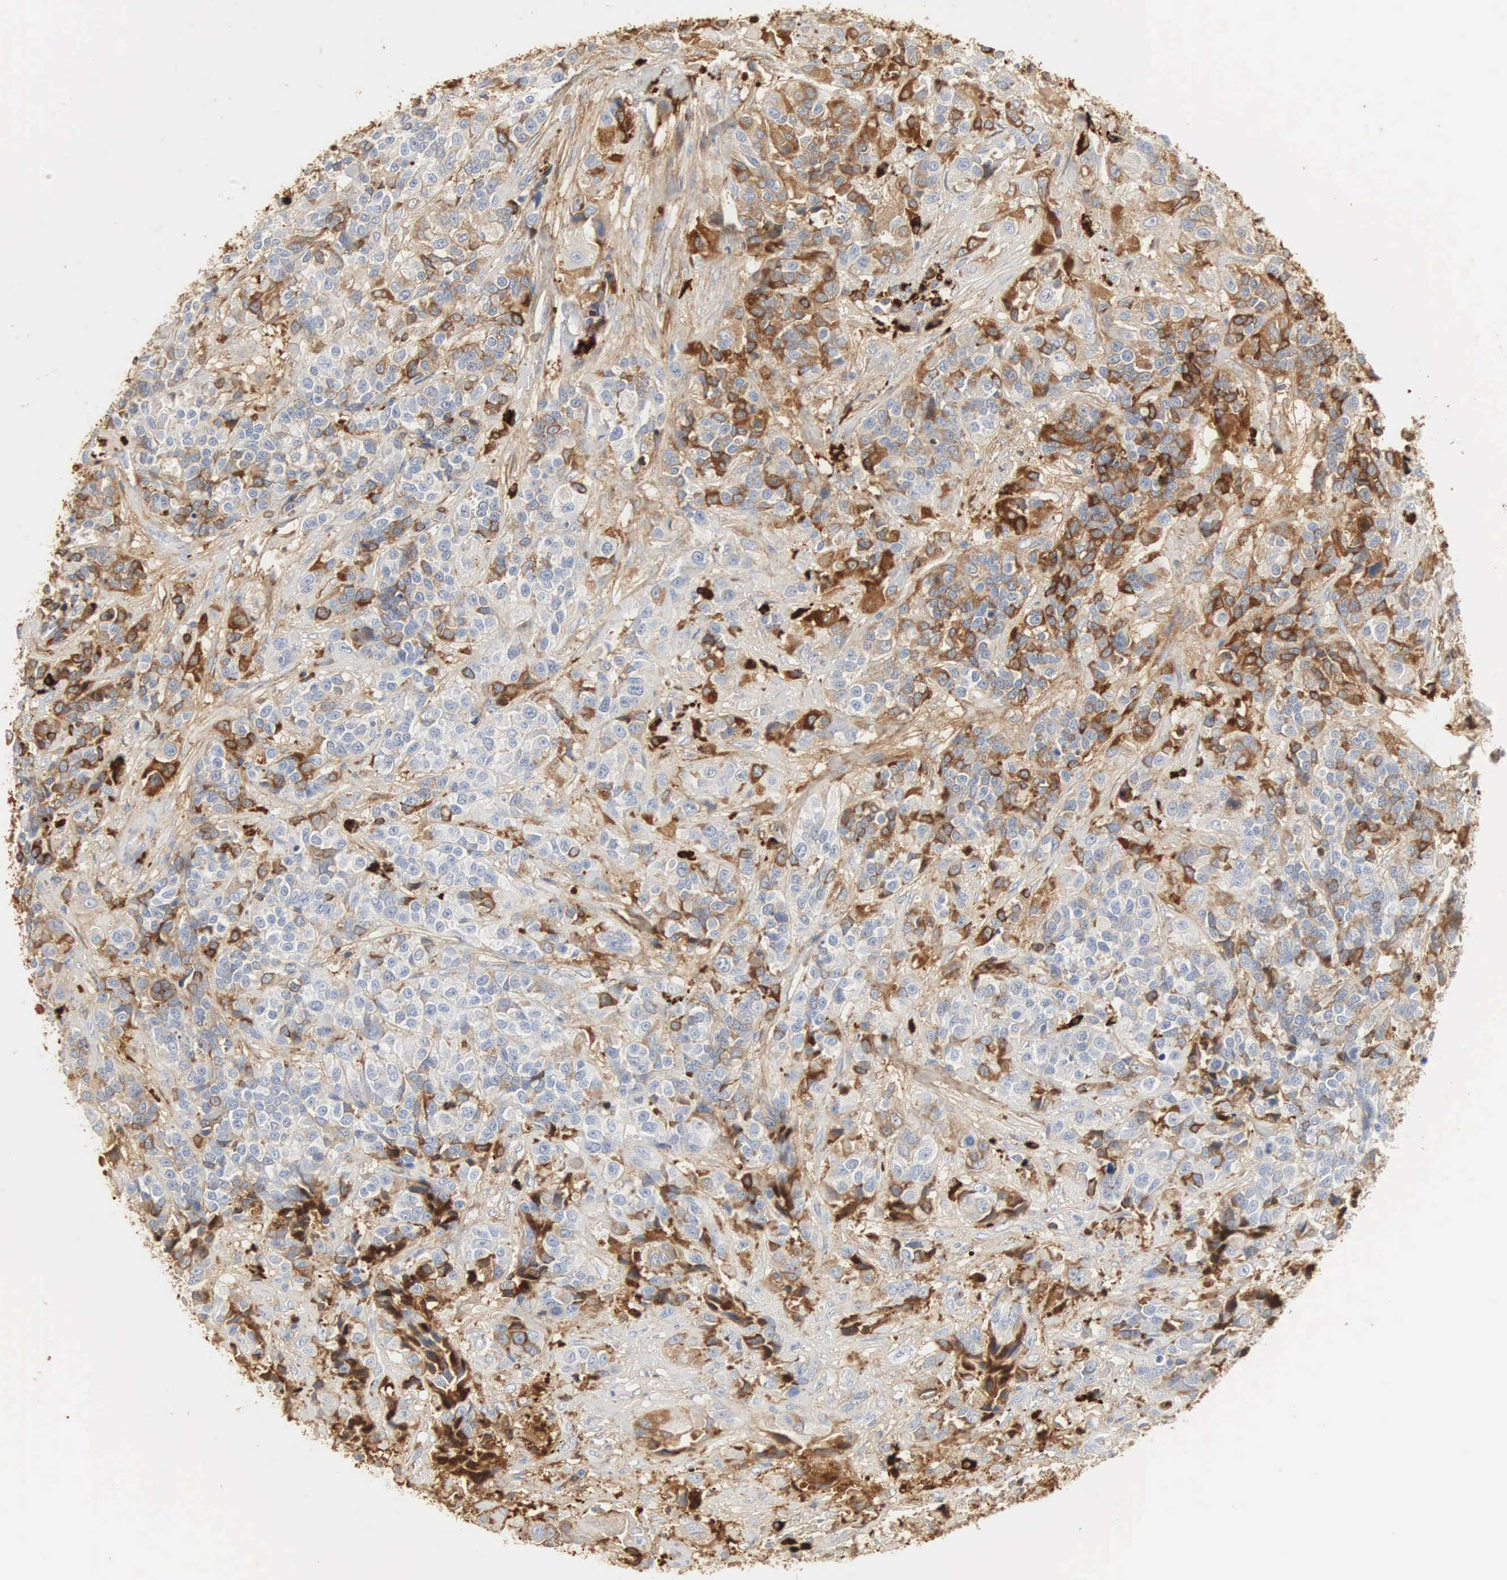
{"staining": {"intensity": "weak", "quantity": "25%-75%", "location": "cytoplasmic/membranous"}, "tissue": "urothelial cancer", "cell_type": "Tumor cells", "image_type": "cancer", "snomed": [{"axis": "morphology", "description": "Urothelial carcinoma, High grade"}, {"axis": "topography", "description": "Urinary bladder"}], "caption": "This is an image of immunohistochemistry (IHC) staining of urothelial cancer, which shows weak expression in the cytoplasmic/membranous of tumor cells.", "gene": "IGLC3", "patient": {"sex": "female", "age": 81}}